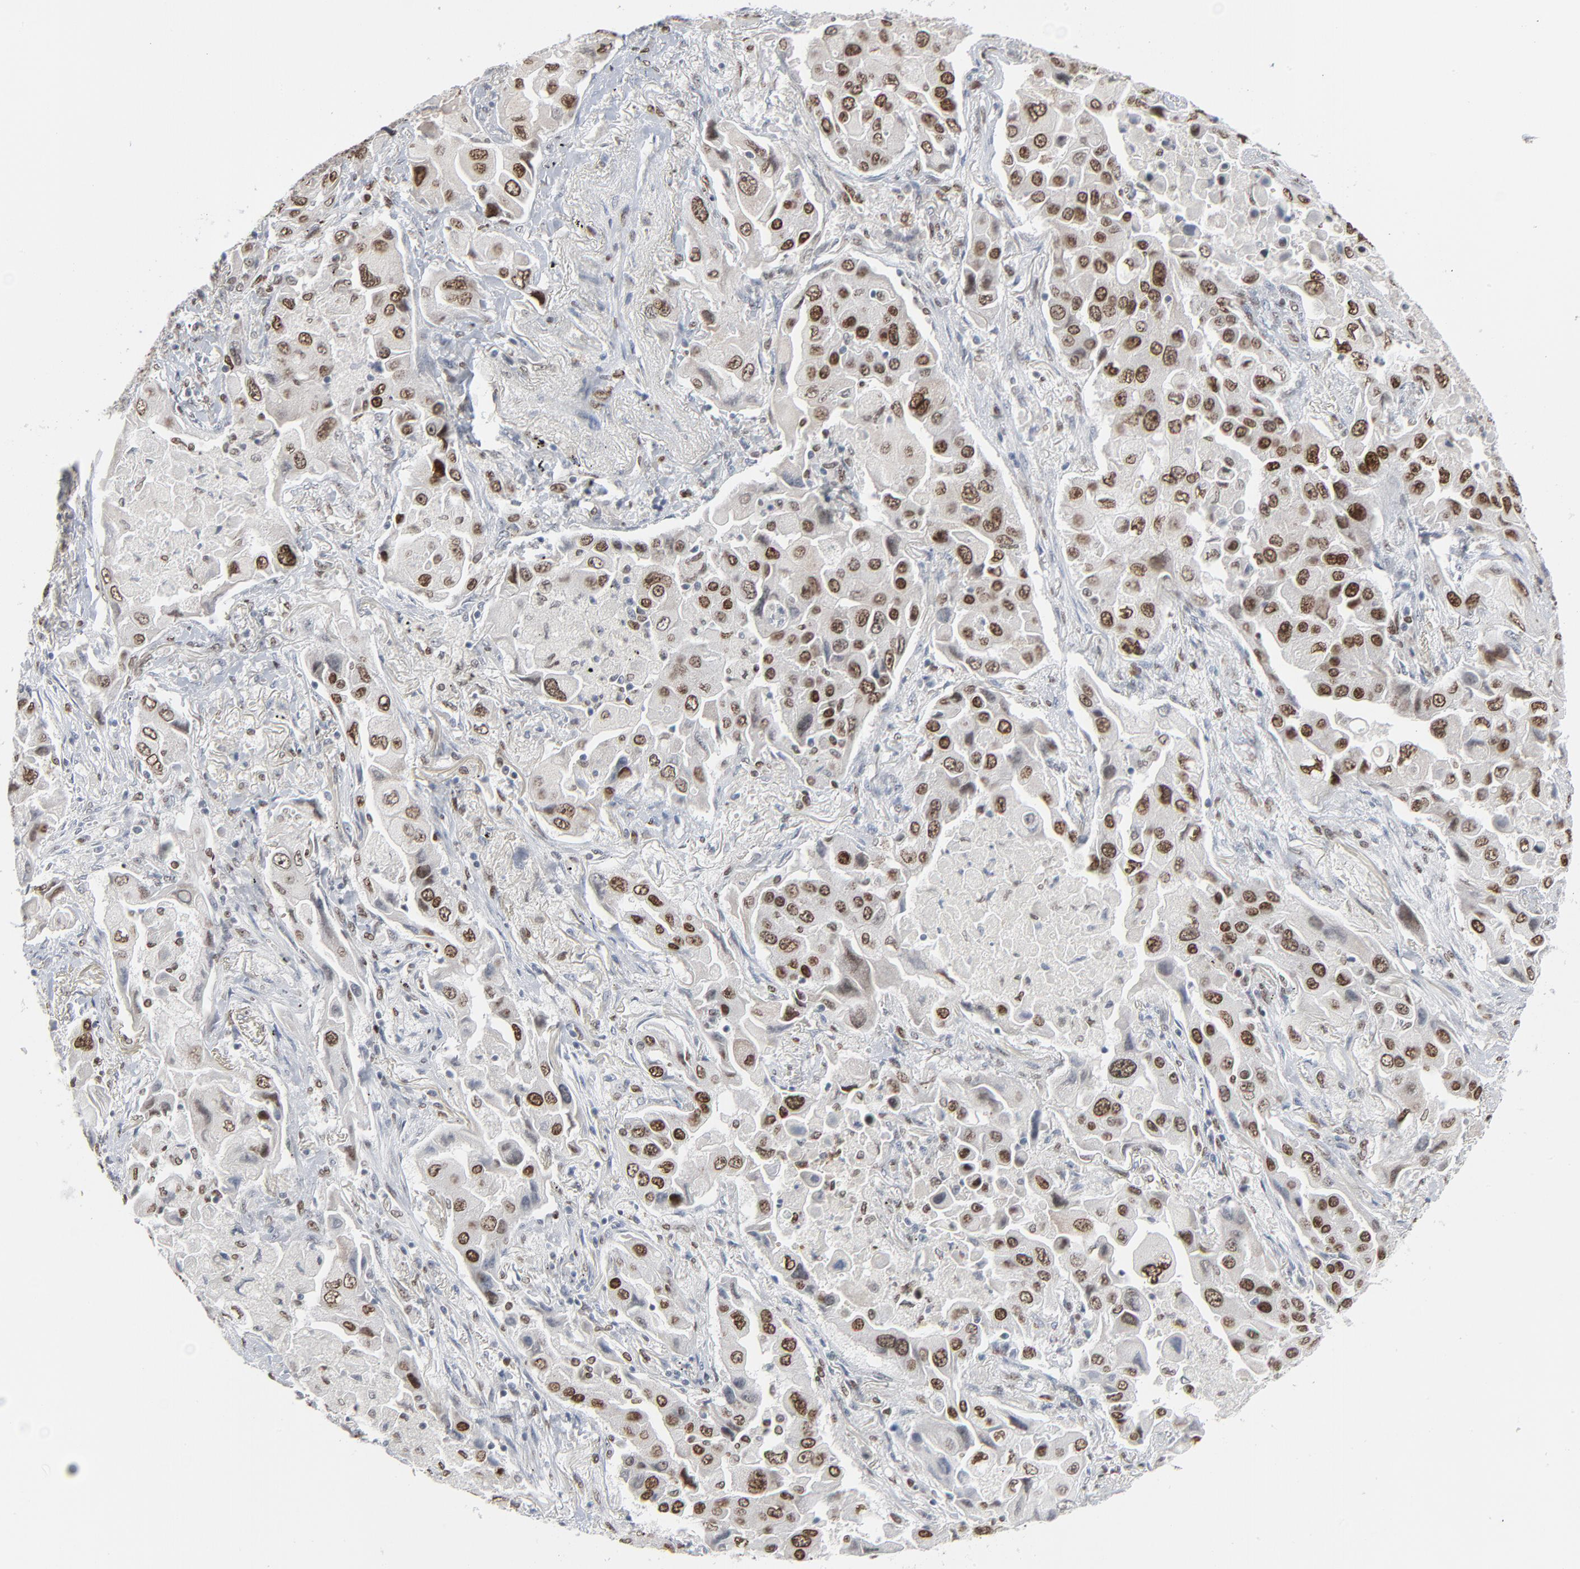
{"staining": {"intensity": "strong", "quantity": ">75%", "location": "nuclear"}, "tissue": "lung cancer", "cell_type": "Tumor cells", "image_type": "cancer", "snomed": [{"axis": "morphology", "description": "Adenocarcinoma, NOS"}, {"axis": "topography", "description": "Lung"}], "caption": "Immunohistochemical staining of lung adenocarcinoma exhibits high levels of strong nuclear protein positivity in approximately >75% of tumor cells.", "gene": "CUX1", "patient": {"sex": "female", "age": 65}}